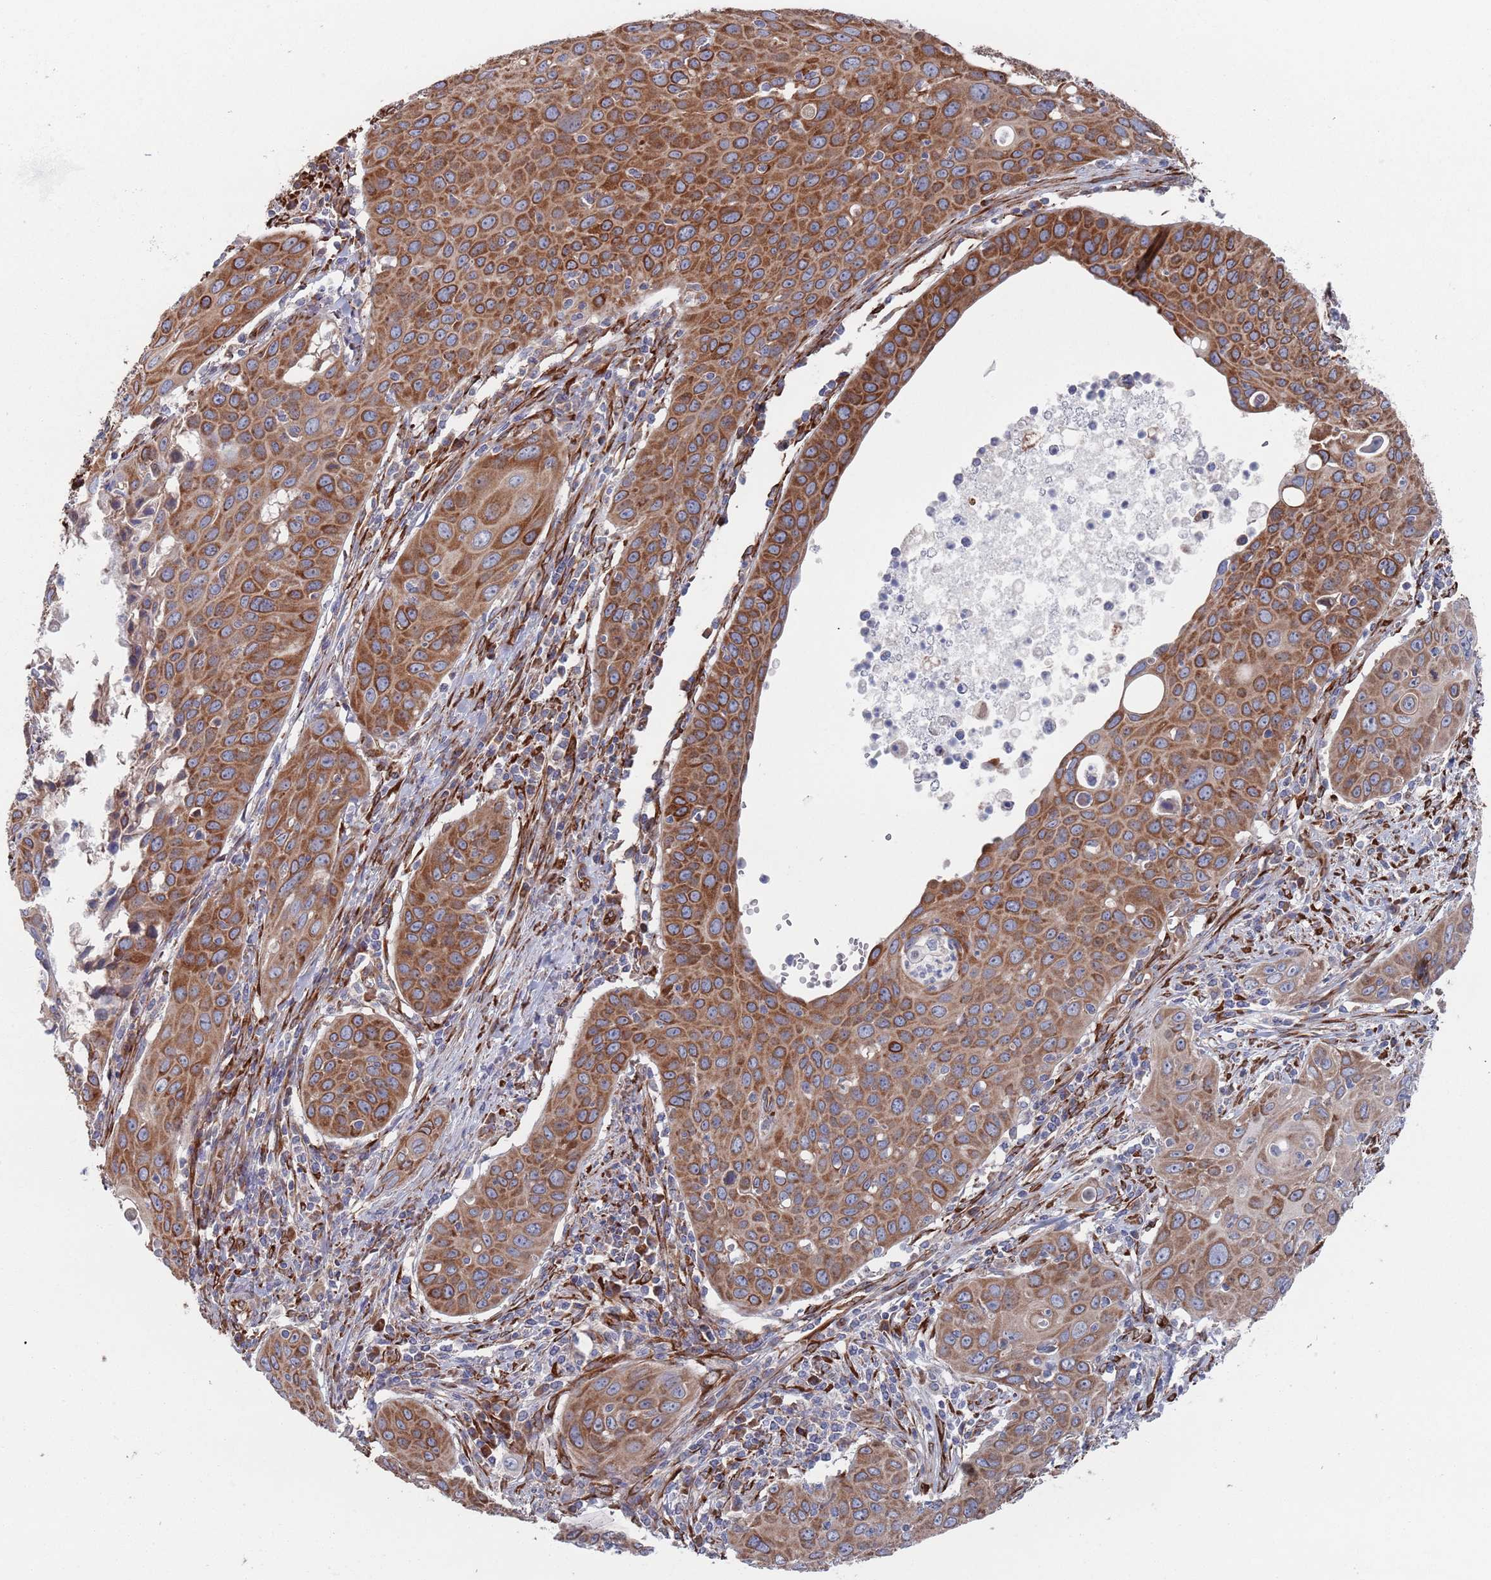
{"staining": {"intensity": "moderate", "quantity": ">75%", "location": "cytoplasmic/membranous"}, "tissue": "cervical cancer", "cell_type": "Tumor cells", "image_type": "cancer", "snomed": [{"axis": "morphology", "description": "Squamous cell carcinoma, NOS"}, {"axis": "topography", "description": "Cervix"}], "caption": "Immunohistochemistry (IHC) staining of cervical cancer (squamous cell carcinoma), which demonstrates medium levels of moderate cytoplasmic/membranous staining in approximately >75% of tumor cells indicating moderate cytoplasmic/membranous protein staining. The staining was performed using DAB (brown) for protein detection and nuclei were counterstained in hematoxylin (blue).", "gene": "CCDC106", "patient": {"sex": "female", "age": 36}}